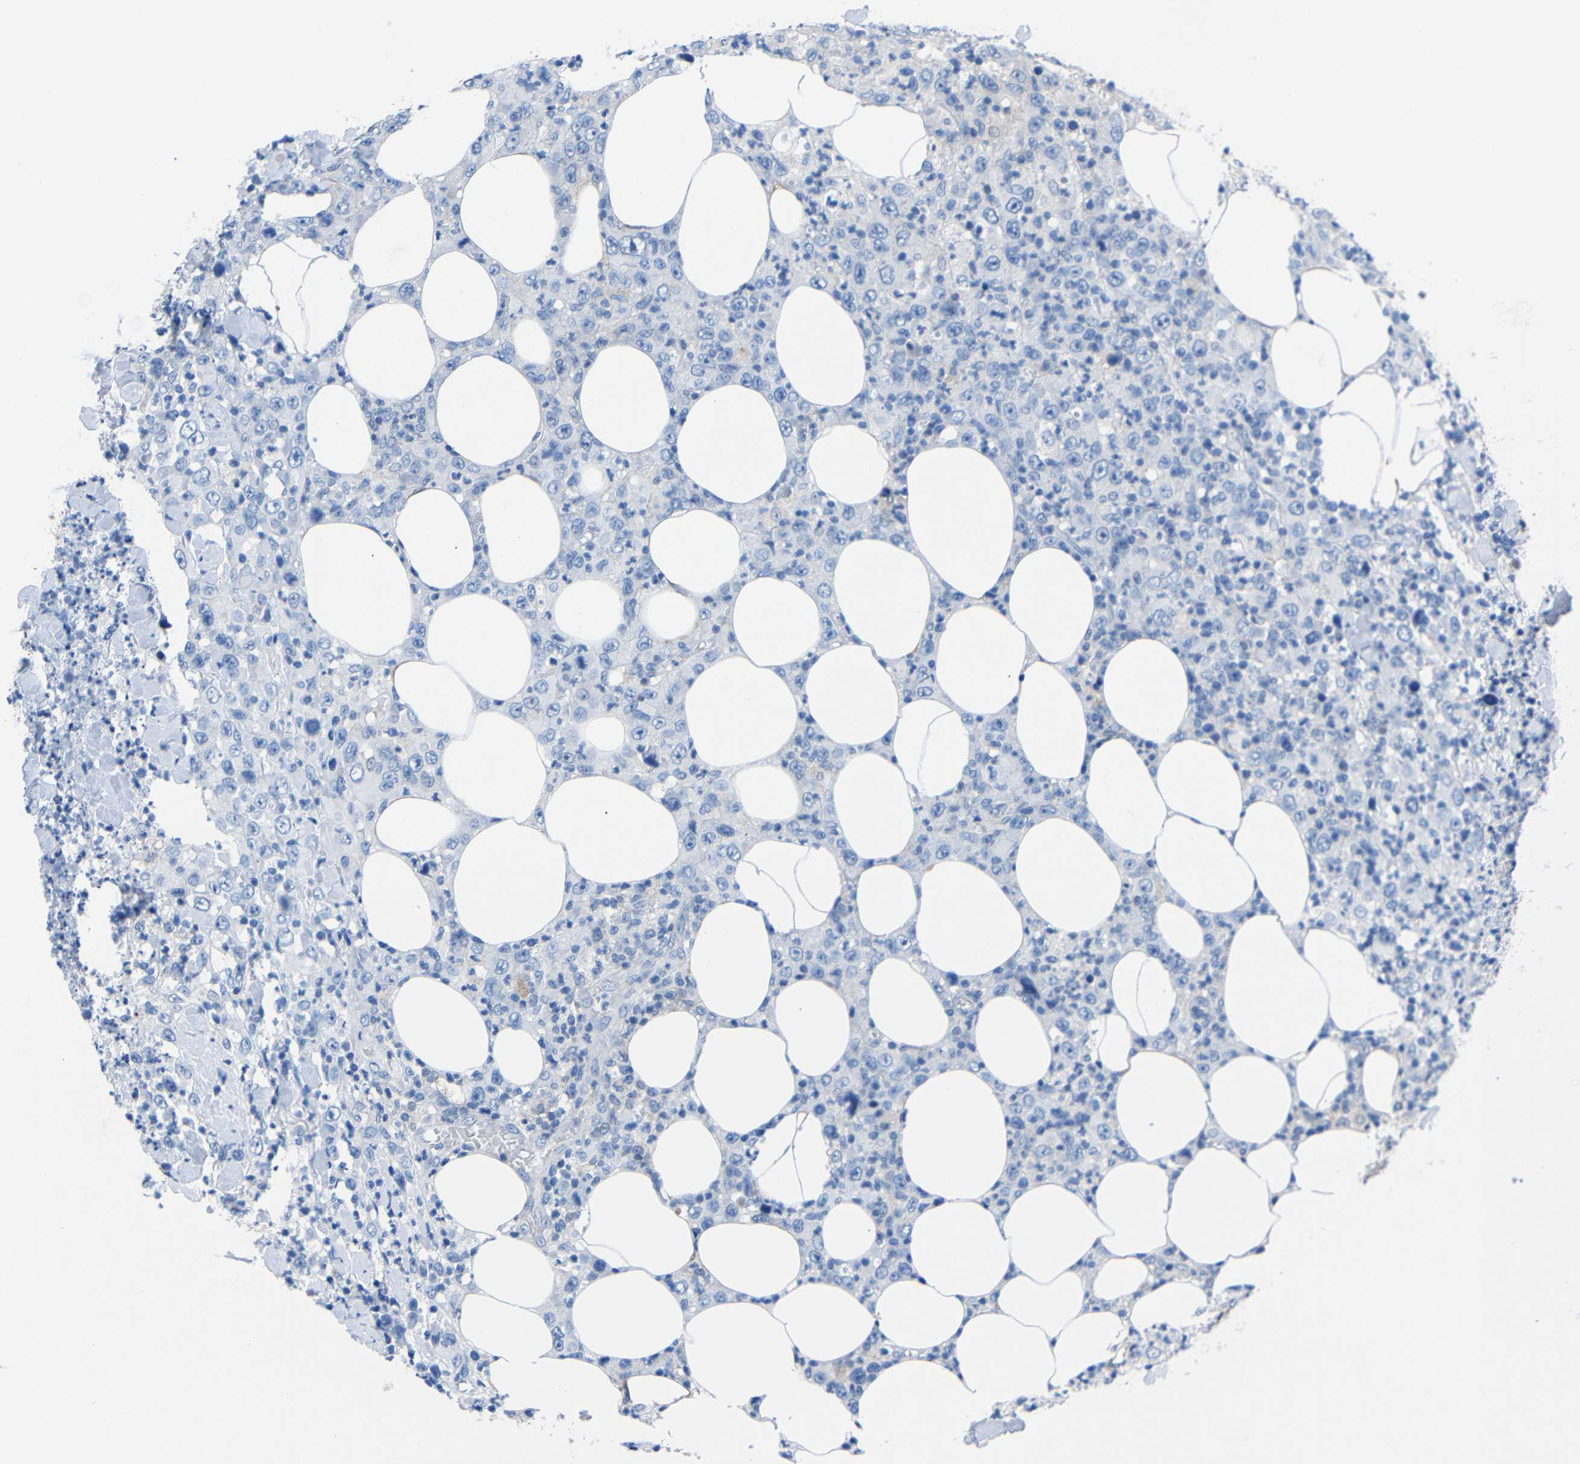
{"staining": {"intensity": "negative", "quantity": "none", "location": "none"}, "tissue": "thyroid cancer", "cell_type": "Tumor cells", "image_type": "cancer", "snomed": [{"axis": "morphology", "description": "Carcinoma, NOS"}, {"axis": "topography", "description": "Thyroid gland"}], "caption": "The photomicrograph reveals no staining of tumor cells in thyroid cancer (carcinoma).", "gene": "PEBP1", "patient": {"sex": "female", "age": 77}}